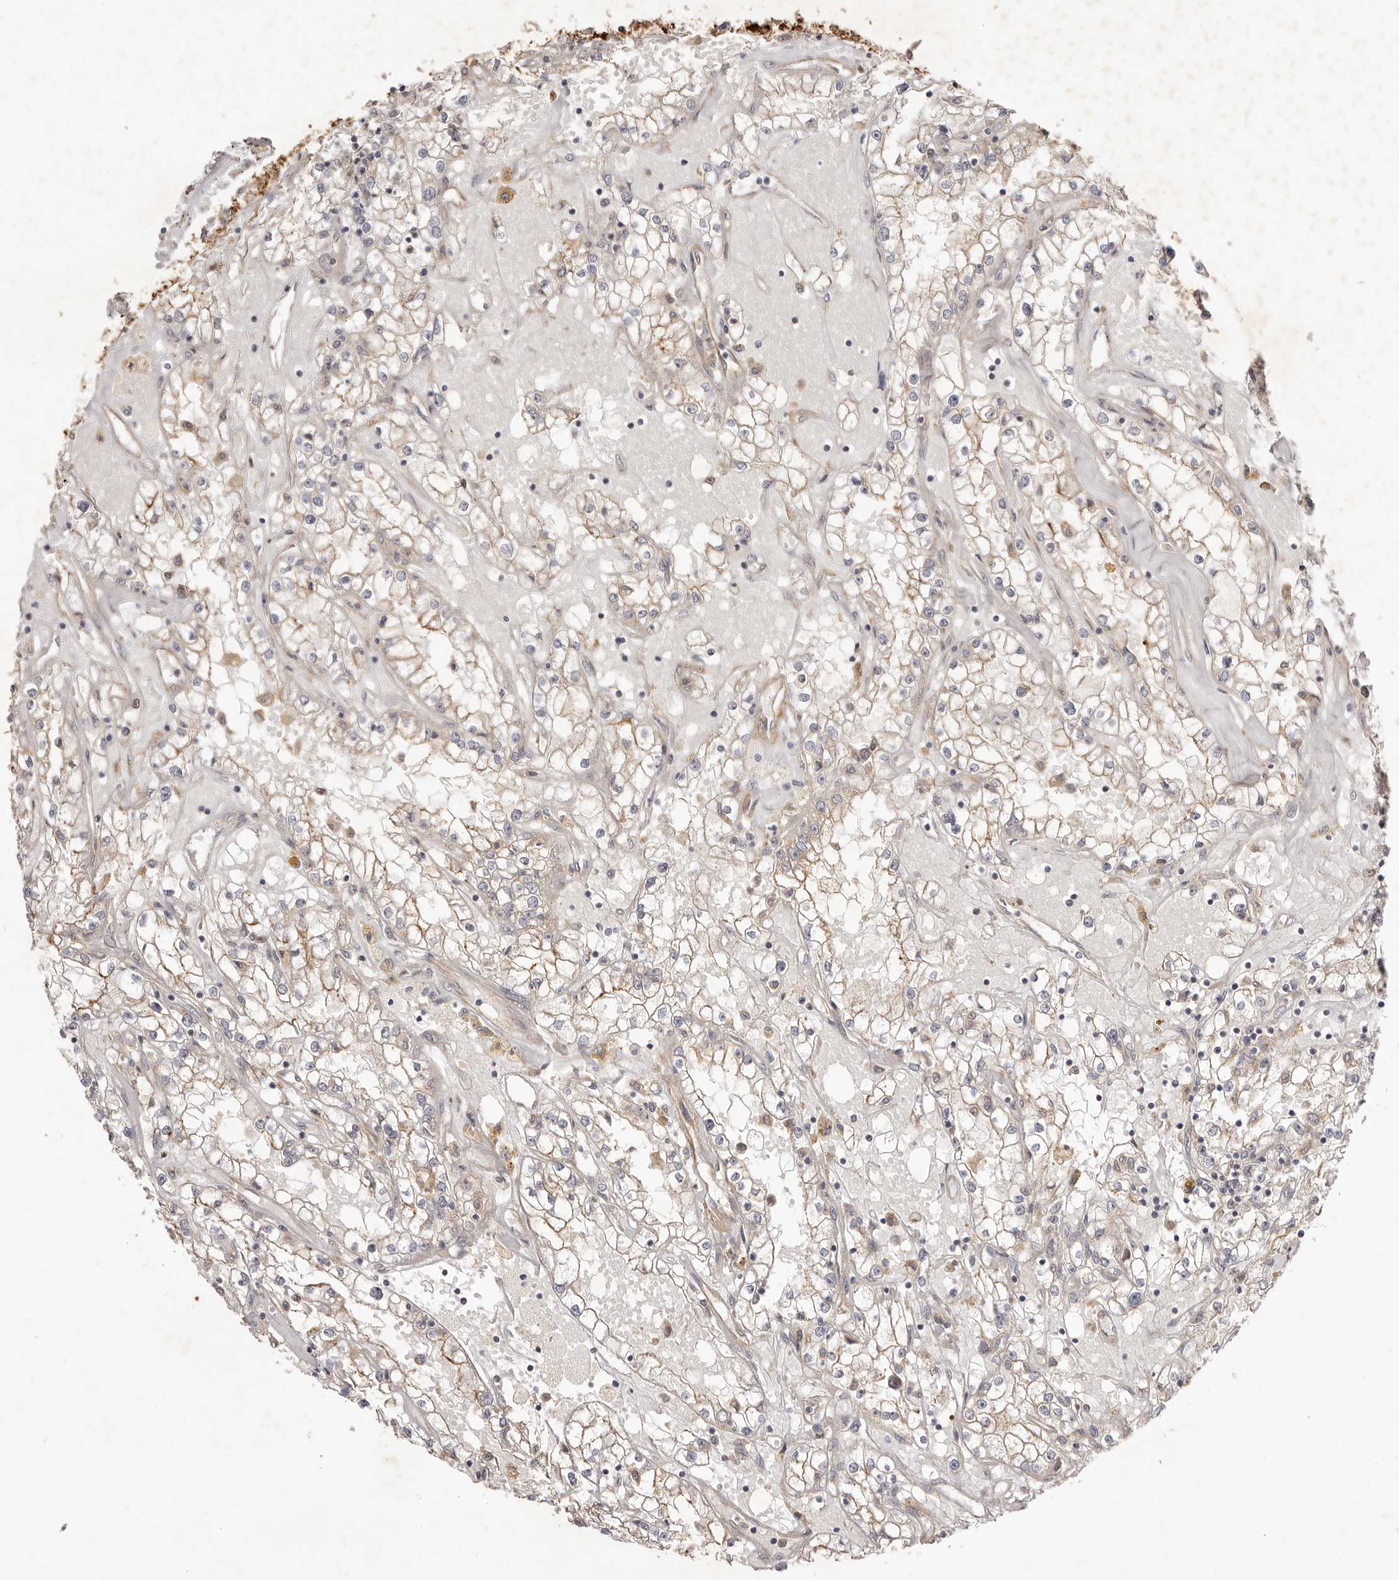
{"staining": {"intensity": "negative", "quantity": "none", "location": "none"}, "tissue": "renal cancer", "cell_type": "Tumor cells", "image_type": "cancer", "snomed": [{"axis": "morphology", "description": "Adenocarcinoma, NOS"}, {"axis": "topography", "description": "Kidney"}], "caption": "IHC micrograph of adenocarcinoma (renal) stained for a protein (brown), which reveals no expression in tumor cells.", "gene": "ADAMTS9", "patient": {"sex": "male", "age": 56}}